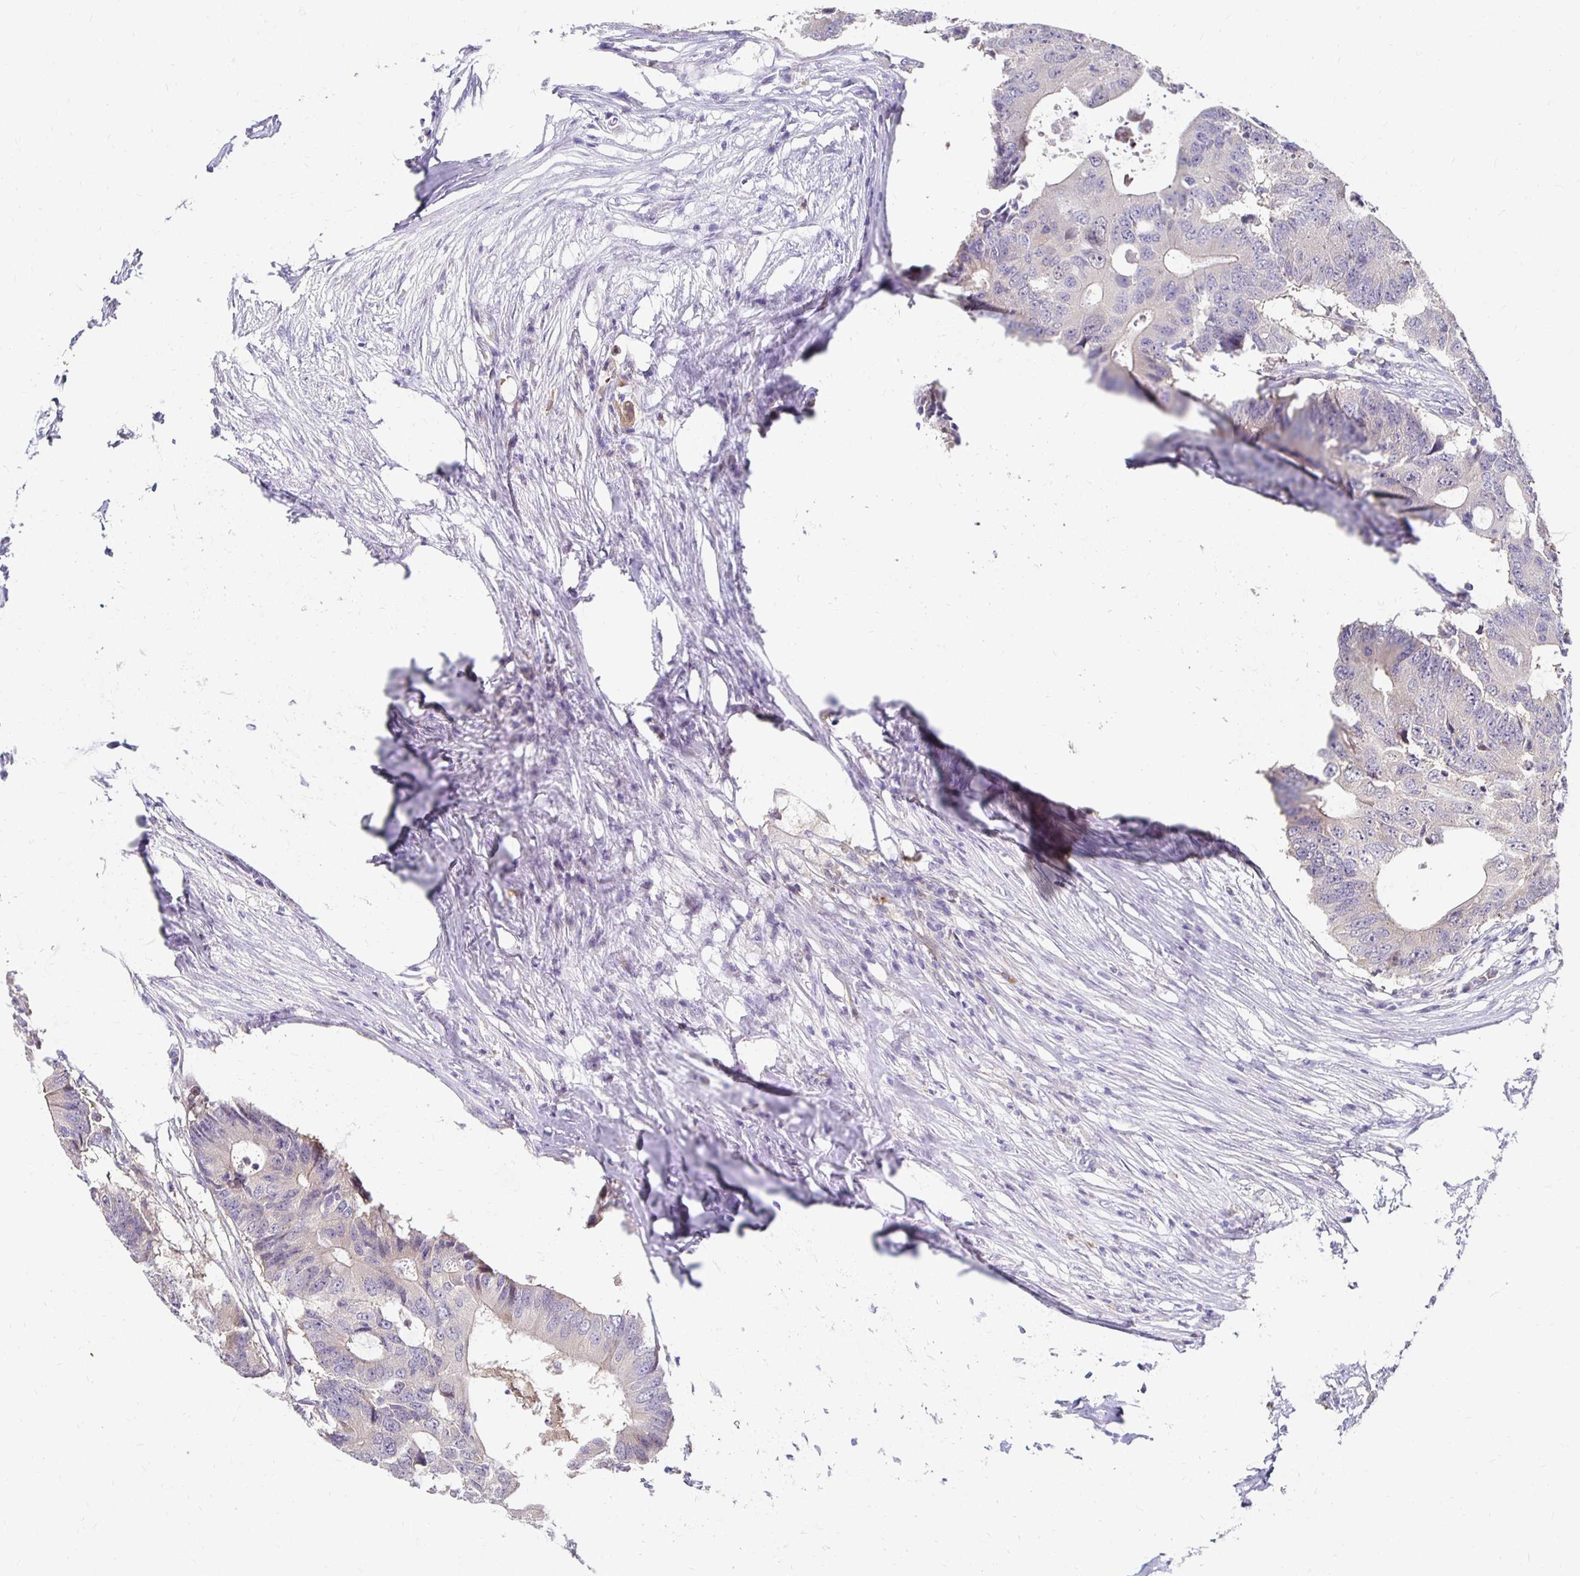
{"staining": {"intensity": "negative", "quantity": "none", "location": "none"}, "tissue": "colorectal cancer", "cell_type": "Tumor cells", "image_type": "cancer", "snomed": [{"axis": "morphology", "description": "Adenocarcinoma, NOS"}, {"axis": "topography", "description": "Colon"}], "caption": "IHC photomicrograph of colorectal cancer stained for a protein (brown), which exhibits no expression in tumor cells.", "gene": "PADI2", "patient": {"sex": "male", "age": 71}}